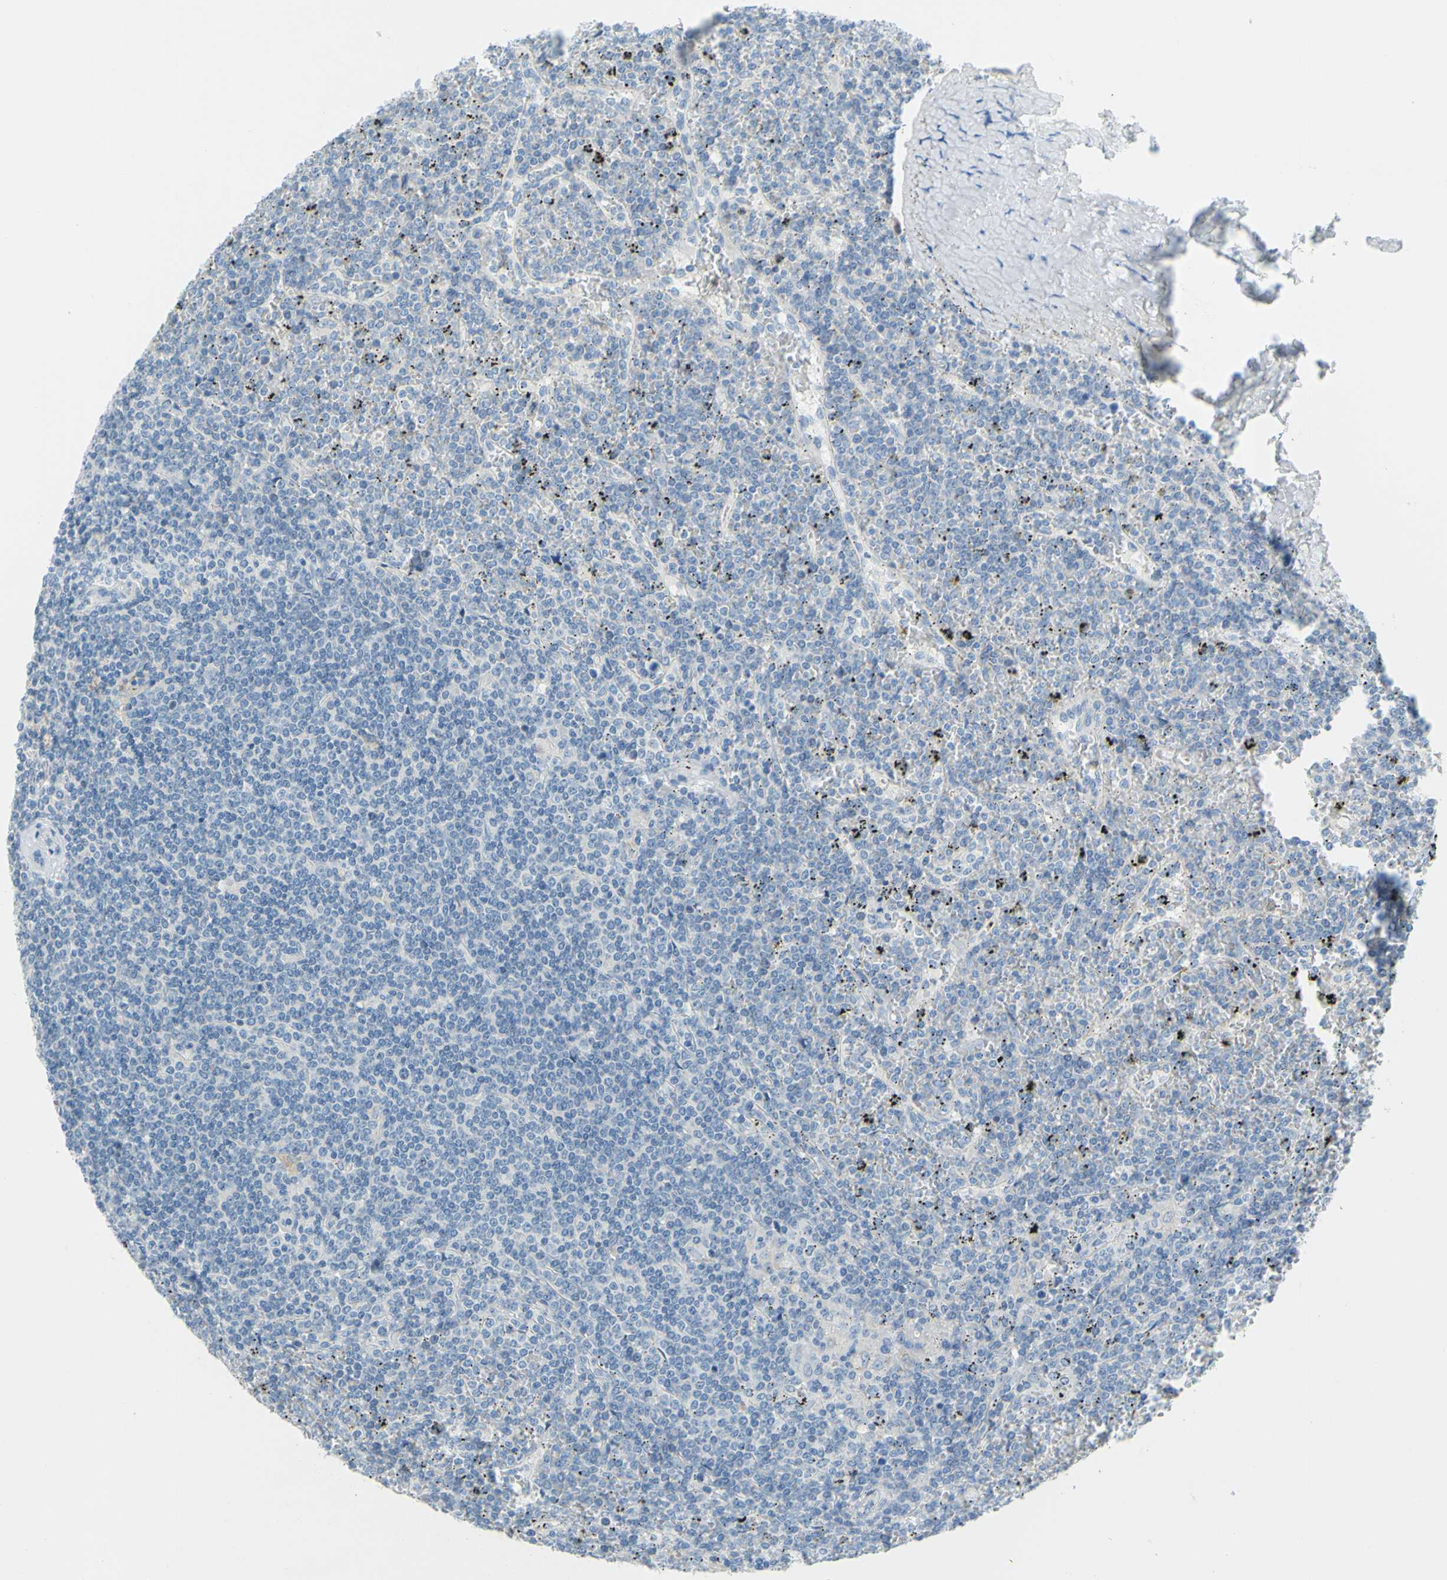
{"staining": {"intensity": "negative", "quantity": "none", "location": "none"}, "tissue": "lymphoma", "cell_type": "Tumor cells", "image_type": "cancer", "snomed": [{"axis": "morphology", "description": "Malignant lymphoma, non-Hodgkin's type, Low grade"}, {"axis": "topography", "description": "Spleen"}], "caption": "High magnification brightfield microscopy of lymphoma stained with DAB (3,3'-diaminobenzidine) (brown) and counterstained with hematoxylin (blue): tumor cells show no significant staining. The staining was performed using DAB to visualize the protein expression in brown, while the nuclei were stained in blue with hematoxylin (Magnification: 20x).", "gene": "SLC1A2", "patient": {"sex": "female", "age": 19}}